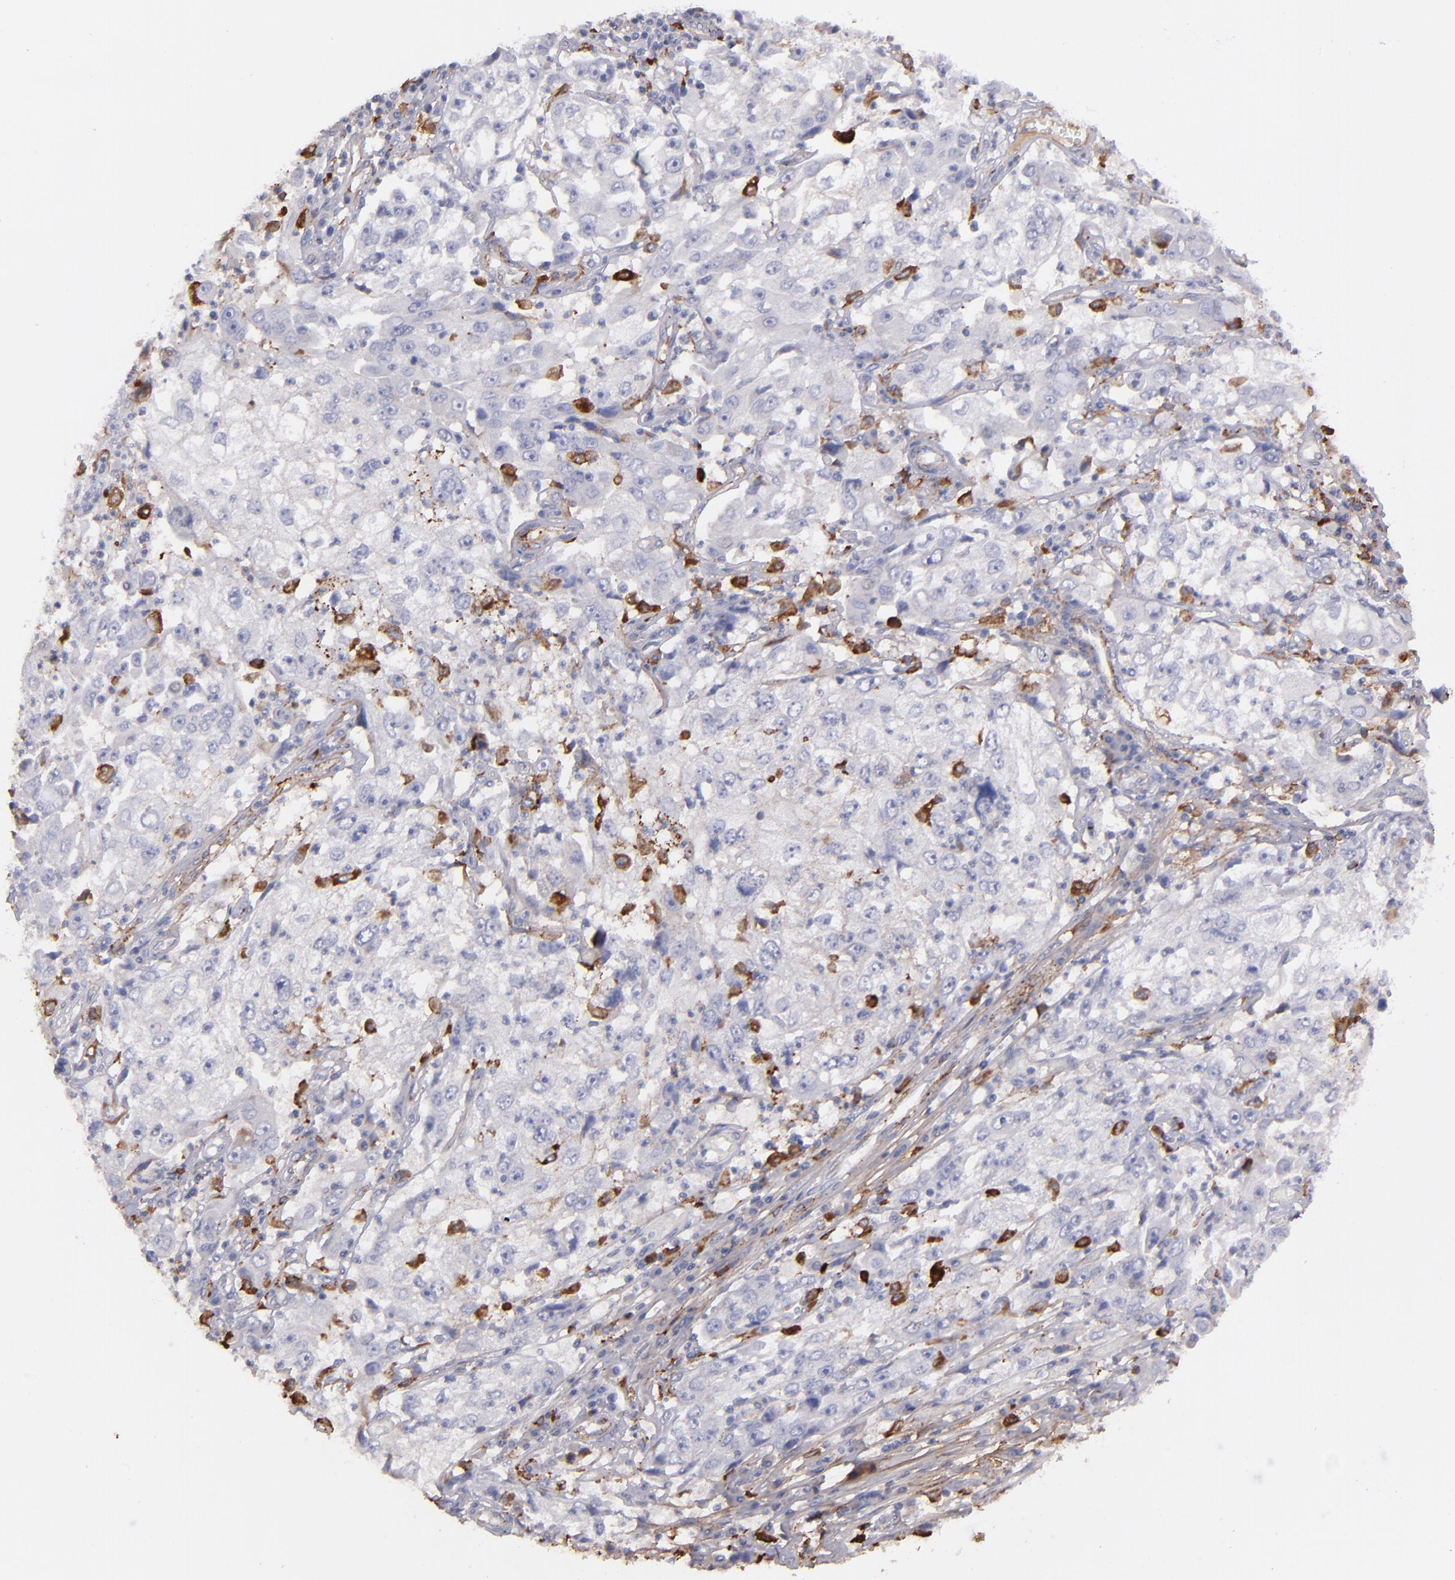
{"staining": {"intensity": "weak", "quantity": "<25%", "location": "cytoplasmic/membranous"}, "tissue": "cervical cancer", "cell_type": "Tumor cells", "image_type": "cancer", "snomed": [{"axis": "morphology", "description": "Squamous cell carcinoma, NOS"}, {"axis": "topography", "description": "Cervix"}], "caption": "Cervical cancer was stained to show a protein in brown. There is no significant positivity in tumor cells.", "gene": "C1QA", "patient": {"sex": "female", "age": 36}}